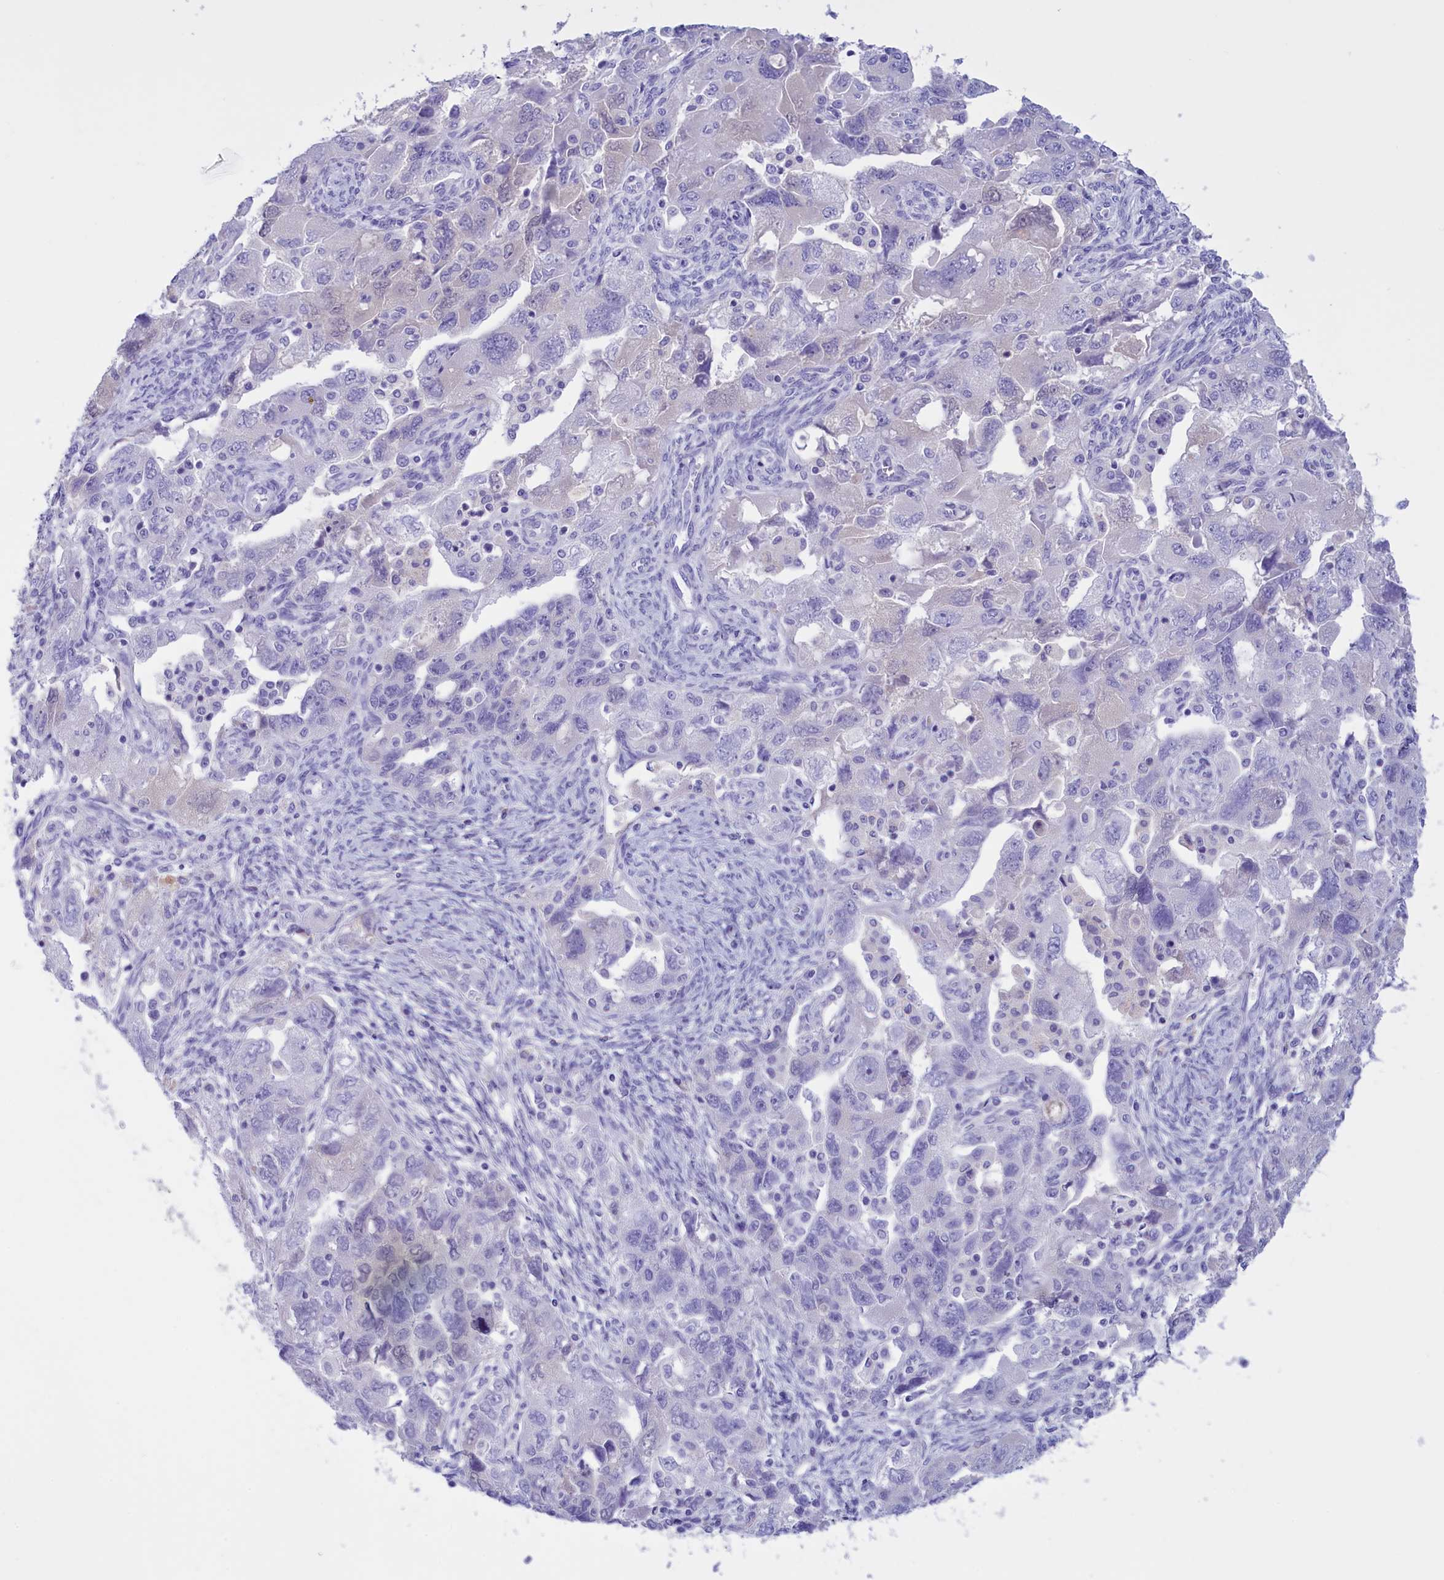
{"staining": {"intensity": "negative", "quantity": "none", "location": "none"}, "tissue": "ovarian cancer", "cell_type": "Tumor cells", "image_type": "cancer", "snomed": [{"axis": "morphology", "description": "Carcinoma, NOS"}, {"axis": "morphology", "description": "Cystadenocarcinoma, serous, NOS"}, {"axis": "topography", "description": "Ovary"}], "caption": "Histopathology image shows no protein positivity in tumor cells of ovarian serous cystadenocarcinoma tissue. Nuclei are stained in blue.", "gene": "PROK2", "patient": {"sex": "female", "age": 69}}